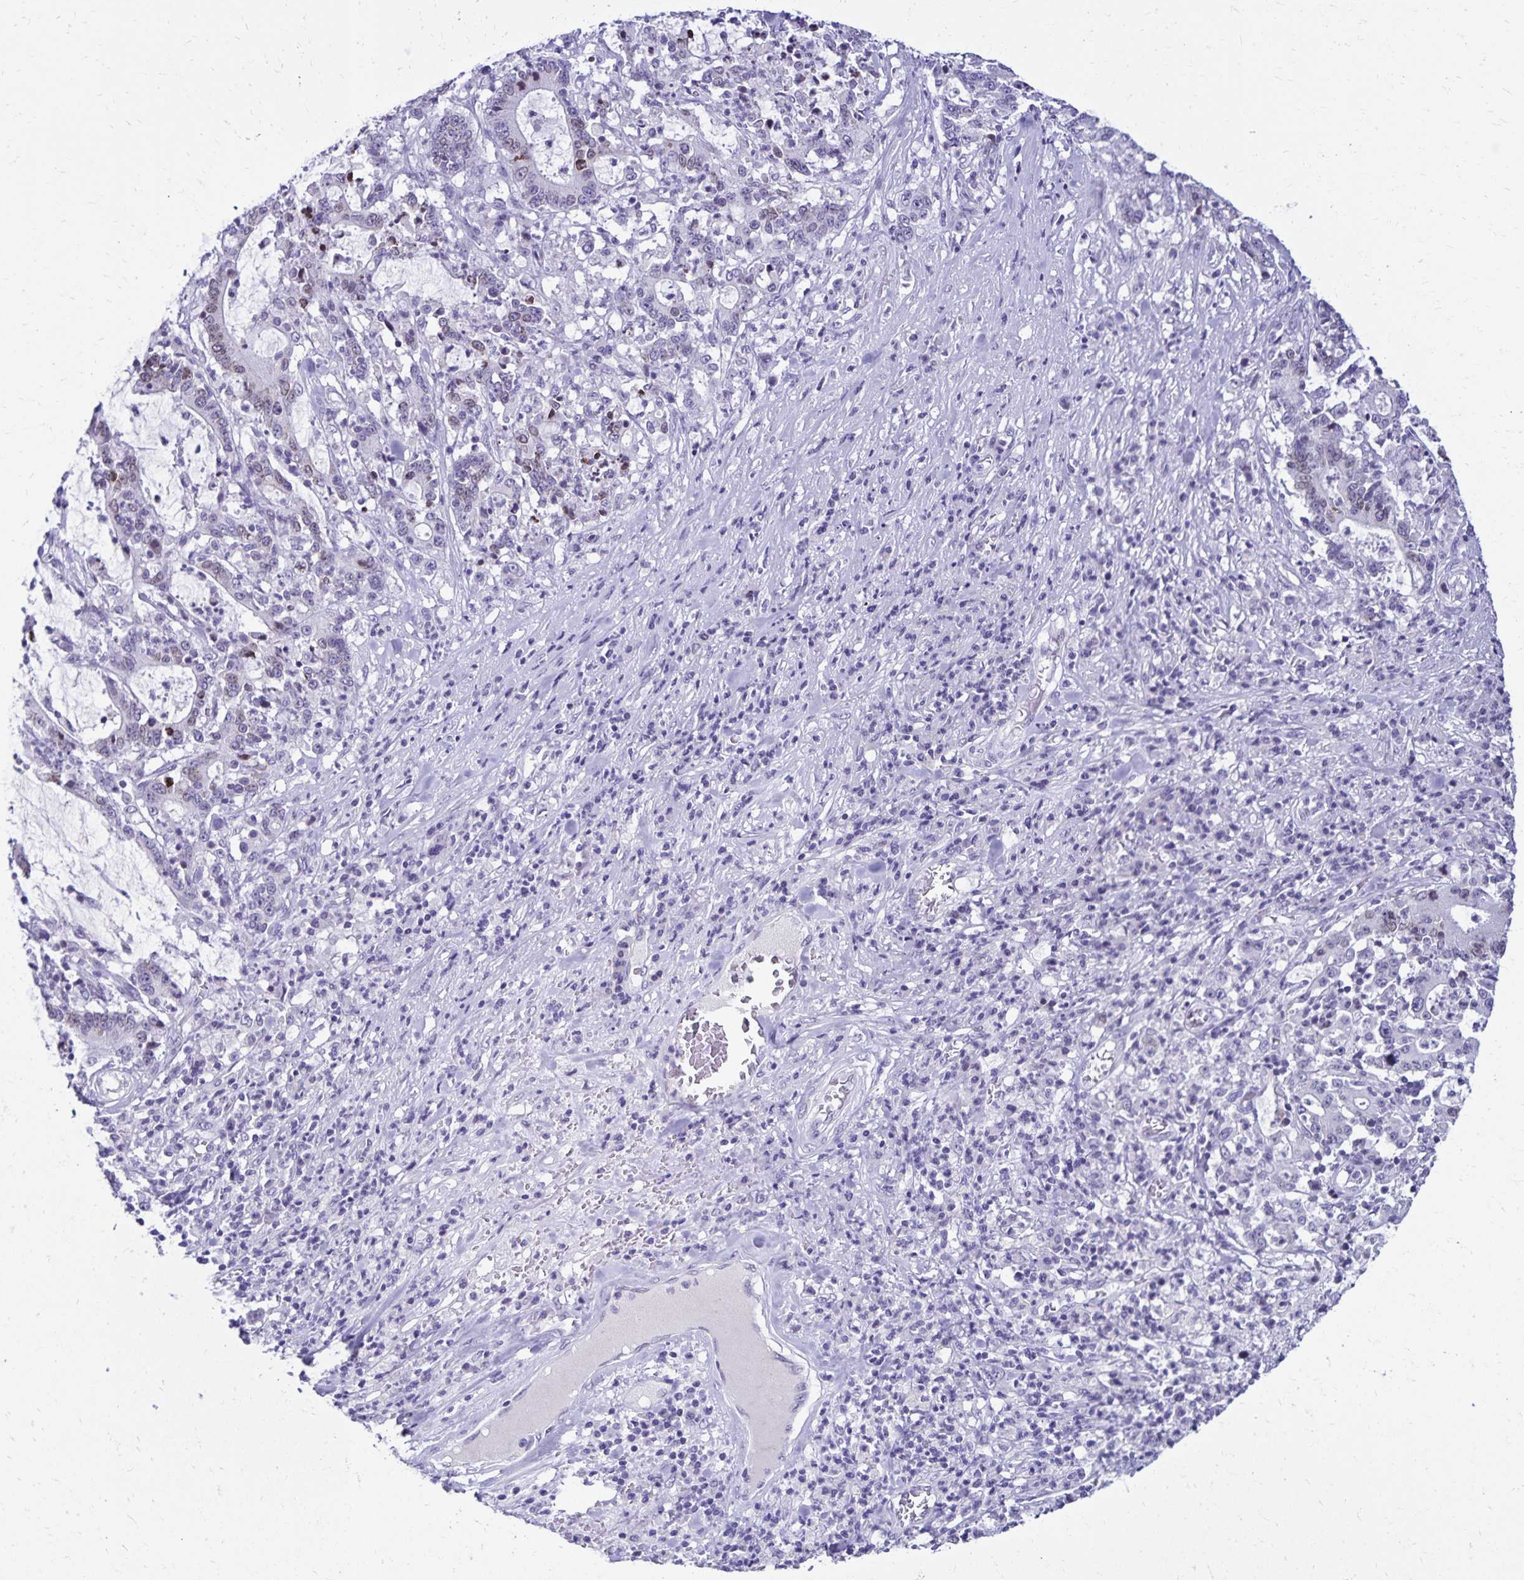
{"staining": {"intensity": "negative", "quantity": "none", "location": "none"}, "tissue": "stomach cancer", "cell_type": "Tumor cells", "image_type": "cancer", "snomed": [{"axis": "morphology", "description": "Adenocarcinoma, NOS"}, {"axis": "topography", "description": "Stomach, upper"}], "caption": "Protein analysis of stomach adenocarcinoma reveals no significant positivity in tumor cells. (IHC, brightfield microscopy, high magnification).", "gene": "FAM166C", "patient": {"sex": "male", "age": 68}}